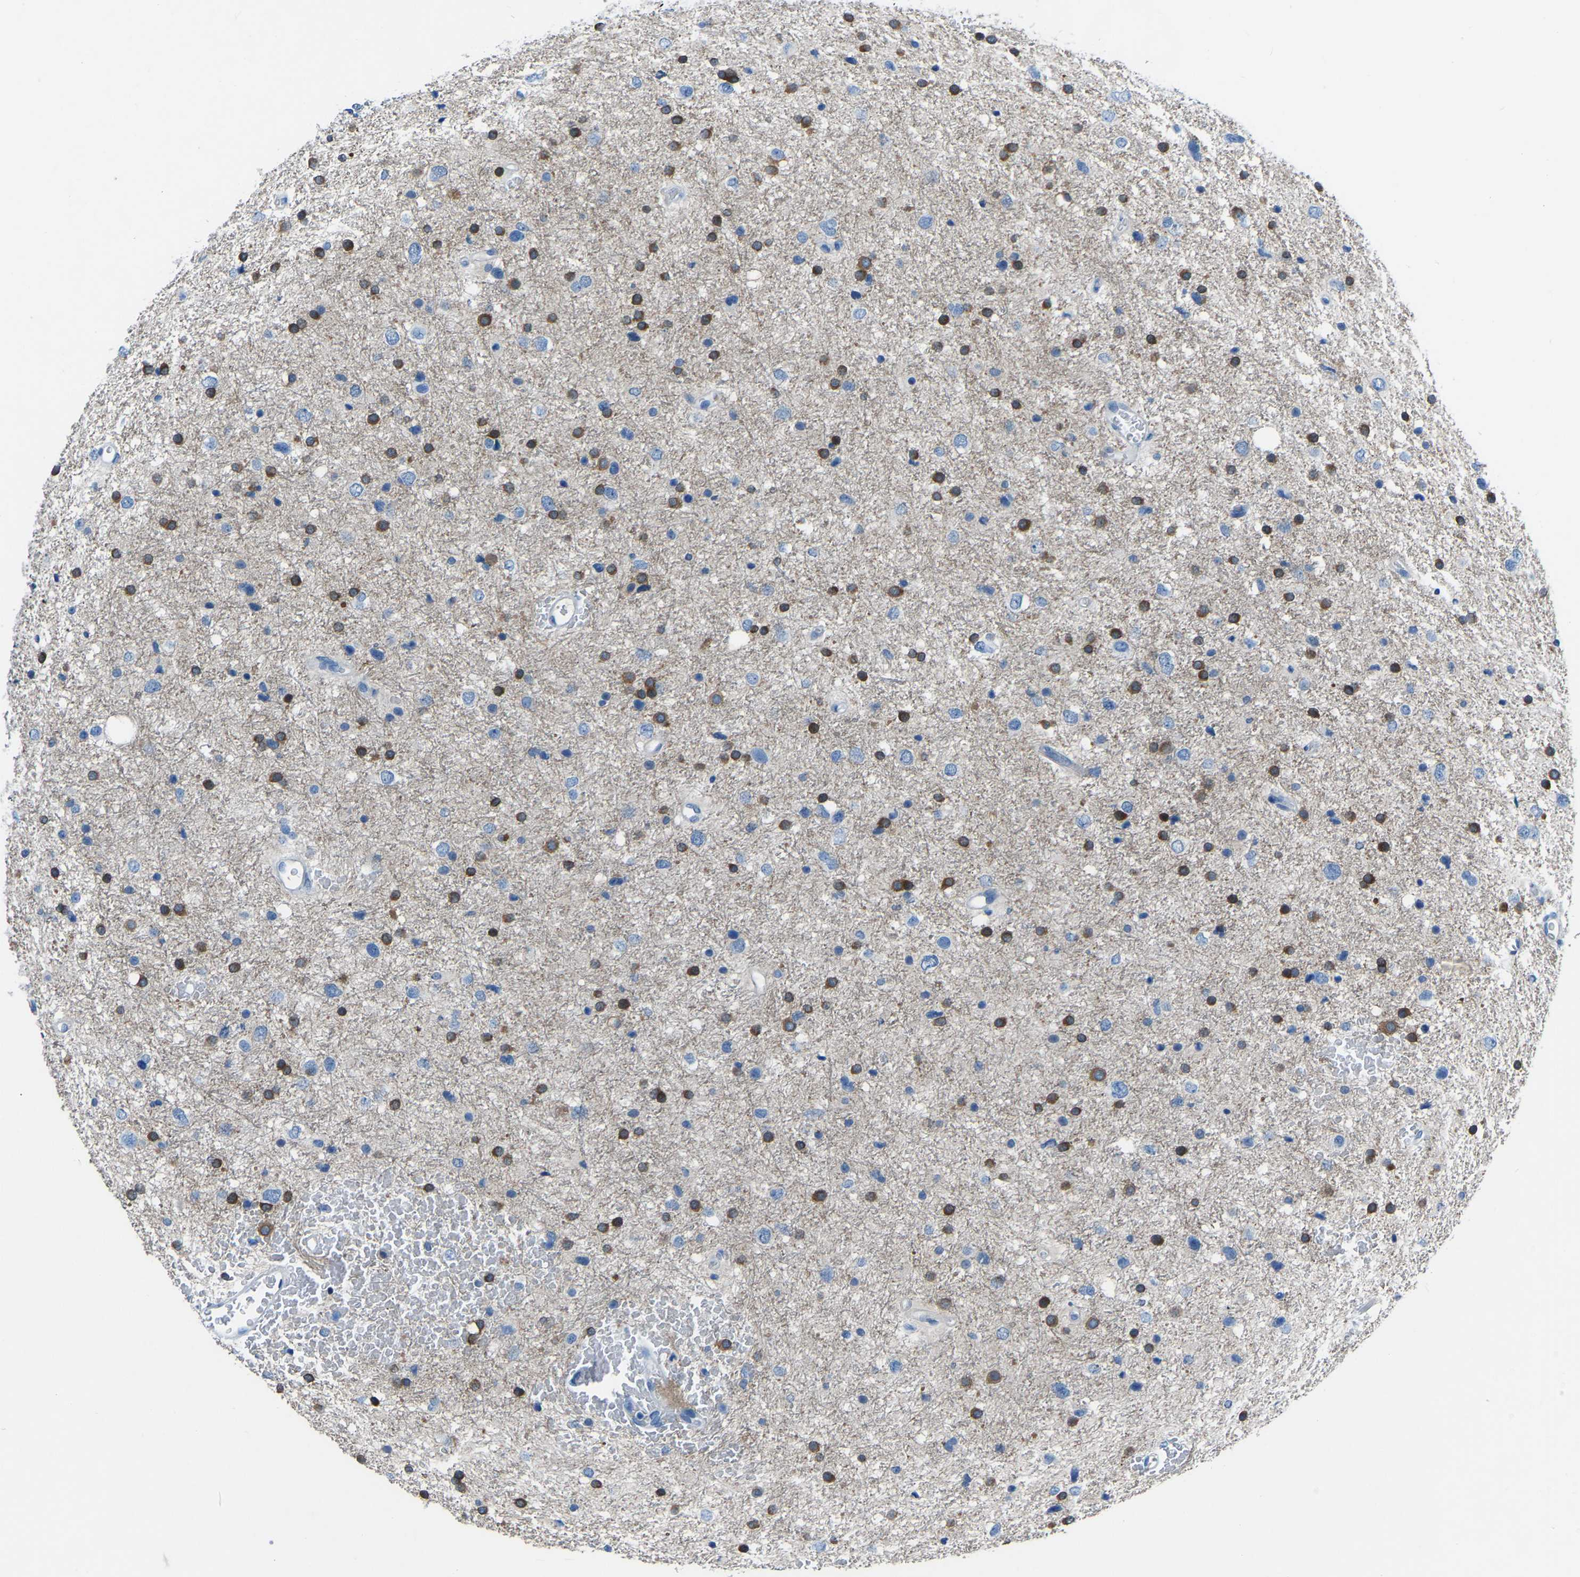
{"staining": {"intensity": "moderate", "quantity": "25%-75%", "location": "cytoplasmic/membranous"}, "tissue": "glioma", "cell_type": "Tumor cells", "image_type": "cancer", "snomed": [{"axis": "morphology", "description": "Glioma, malignant, Low grade"}, {"axis": "topography", "description": "Brain"}], "caption": "Brown immunohistochemical staining in glioma displays moderate cytoplasmic/membranous positivity in about 25%-75% of tumor cells. (Stains: DAB in brown, nuclei in blue, Microscopy: brightfield microscopy at high magnification).", "gene": "XIRP1", "patient": {"sex": "female", "age": 37}}